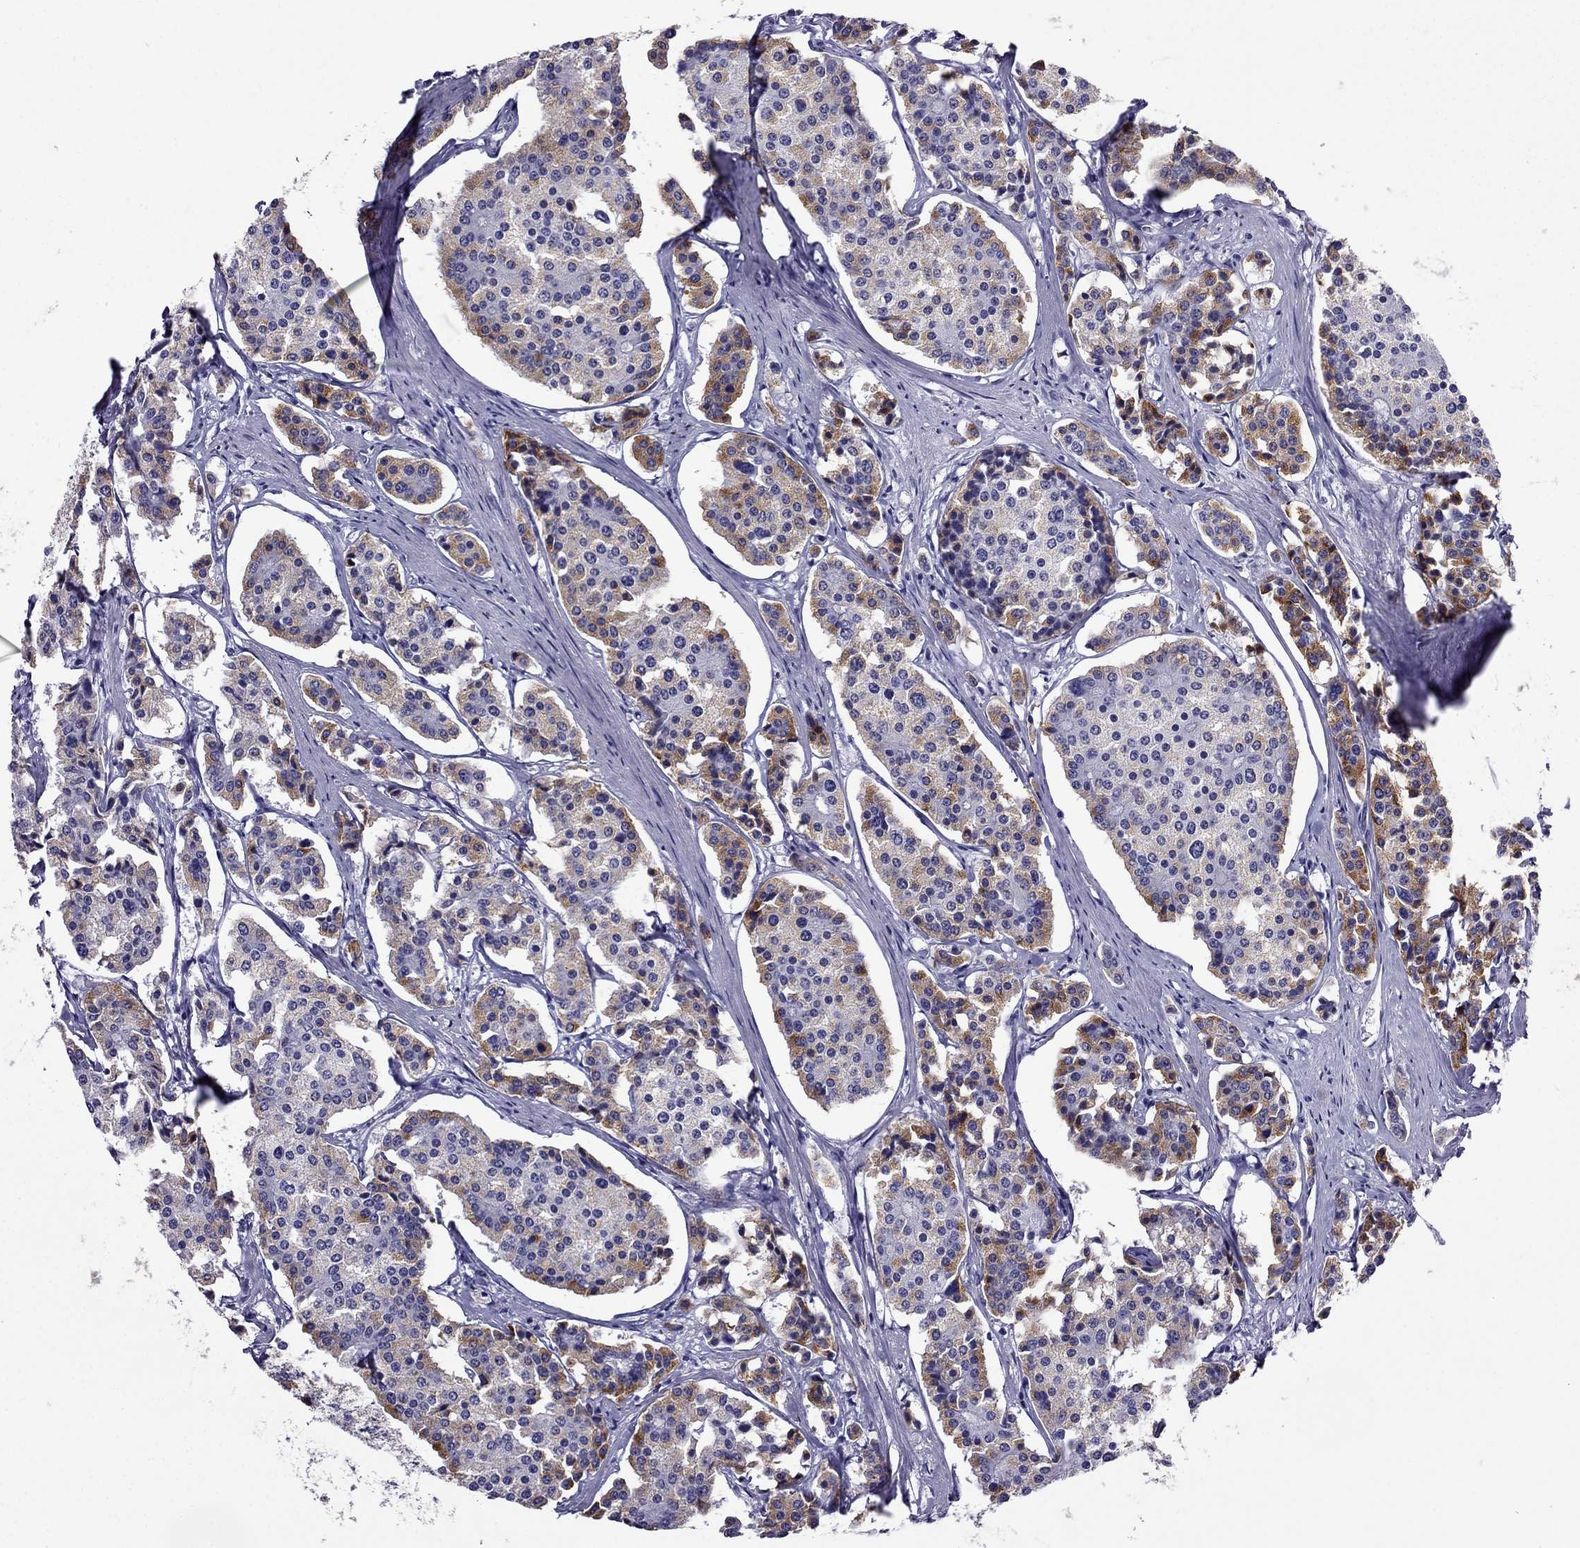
{"staining": {"intensity": "moderate", "quantity": "<25%", "location": "cytoplasmic/membranous"}, "tissue": "carcinoid", "cell_type": "Tumor cells", "image_type": "cancer", "snomed": [{"axis": "morphology", "description": "Carcinoid, malignant, NOS"}, {"axis": "topography", "description": "Small intestine"}], "caption": "Approximately <25% of tumor cells in human carcinoid (malignant) reveal moderate cytoplasmic/membranous protein expression as visualized by brown immunohistochemical staining.", "gene": "CDHR4", "patient": {"sex": "female", "age": 65}}